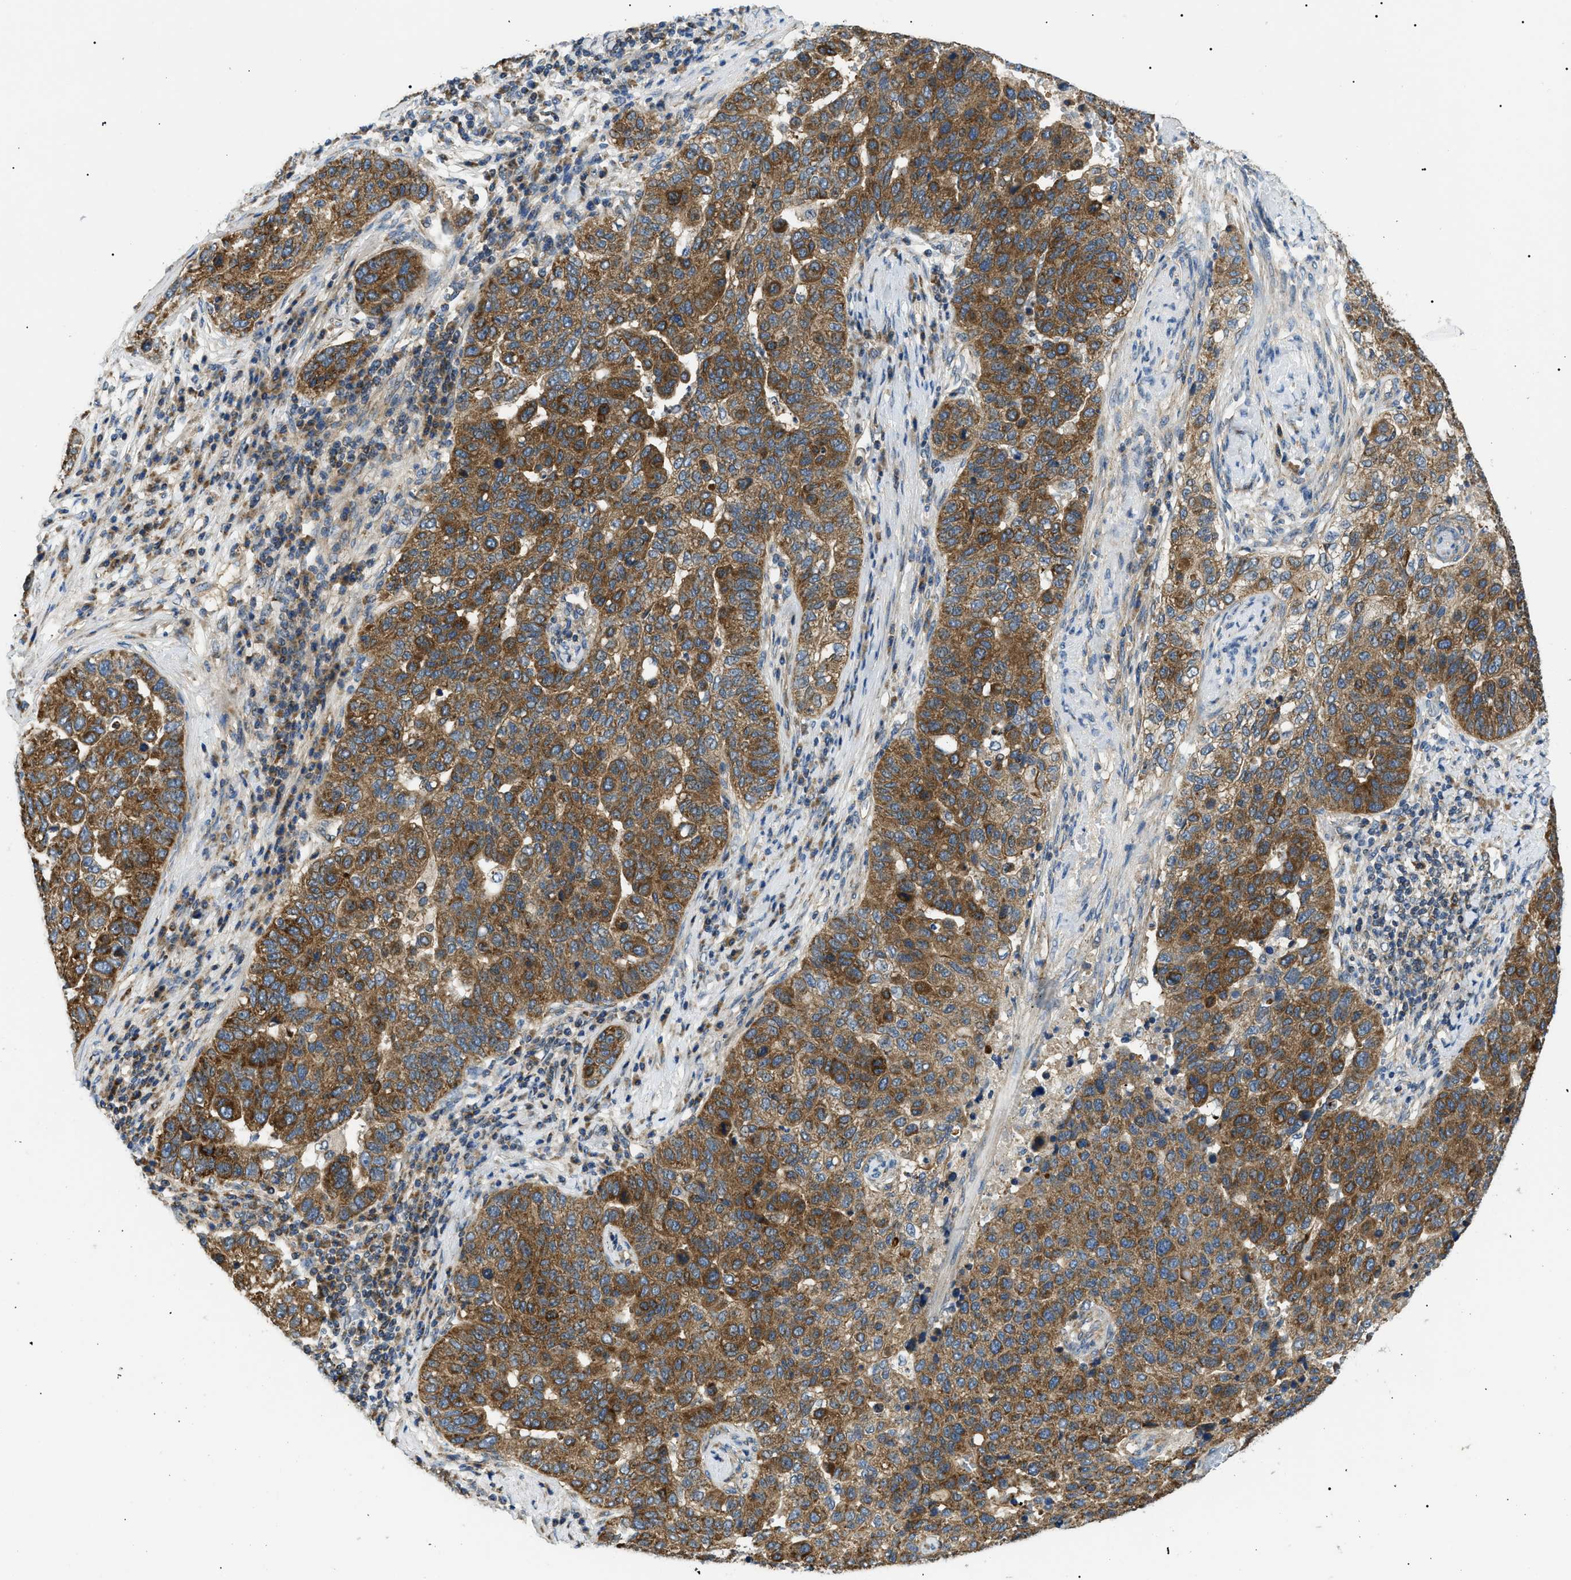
{"staining": {"intensity": "moderate", "quantity": ">75%", "location": "cytoplasmic/membranous"}, "tissue": "pancreatic cancer", "cell_type": "Tumor cells", "image_type": "cancer", "snomed": [{"axis": "morphology", "description": "Adenocarcinoma, NOS"}, {"axis": "topography", "description": "Pancreas"}], "caption": "Human pancreatic cancer (adenocarcinoma) stained for a protein (brown) demonstrates moderate cytoplasmic/membranous positive staining in approximately >75% of tumor cells.", "gene": "SRPK1", "patient": {"sex": "female", "age": 61}}